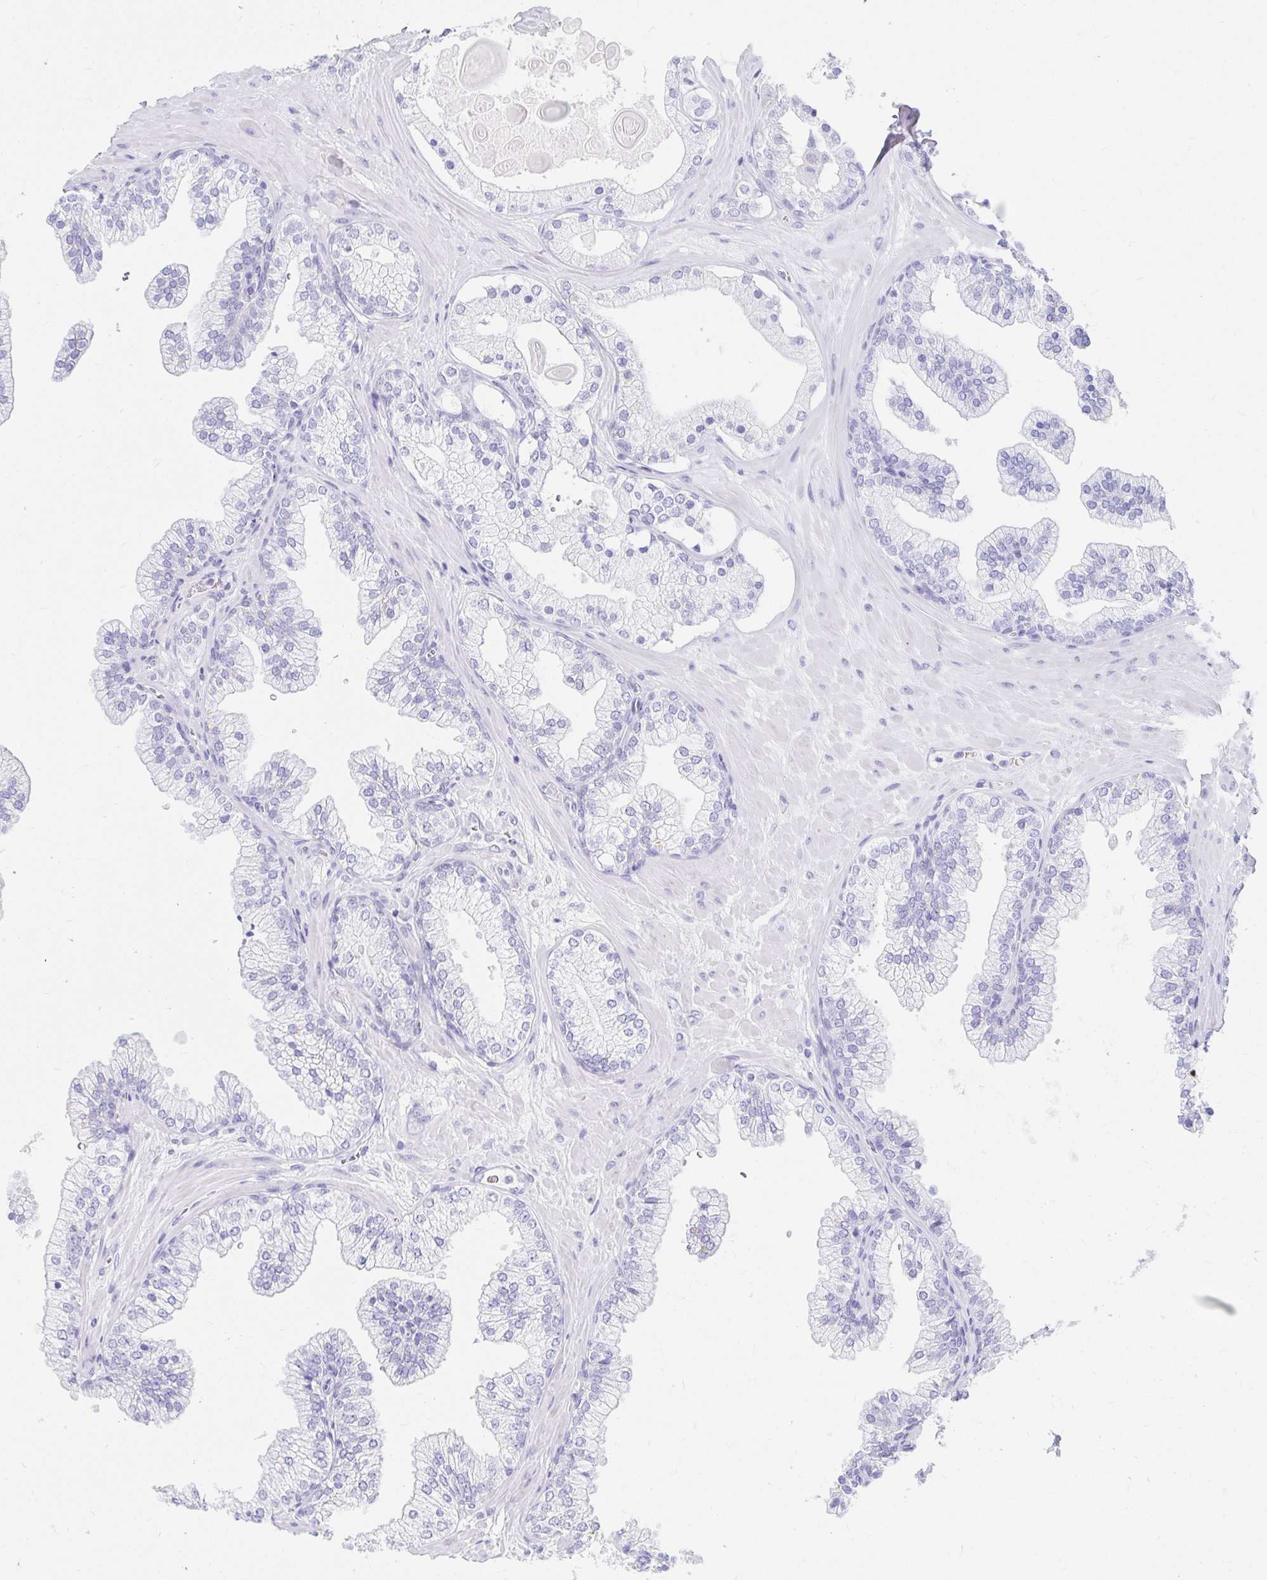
{"staining": {"intensity": "negative", "quantity": "none", "location": "none"}, "tissue": "prostate", "cell_type": "Glandular cells", "image_type": "normal", "snomed": [{"axis": "morphology", "description": "Normal tissue, NOS"}, {"axis": "topography", "description": "Prostate"}, {"axis": "topography", "description": "Peripheral nerve tissue"}], "caption": "DAB (3,3'-diaminobenzidine) immunohistochemical staining of unremarkable human prostate demonstrates no significant staining in glandular cells. Nuclei are stained in blue.", "gene": "OR6T1", "patient": {"sex": "male", "age": 61}}